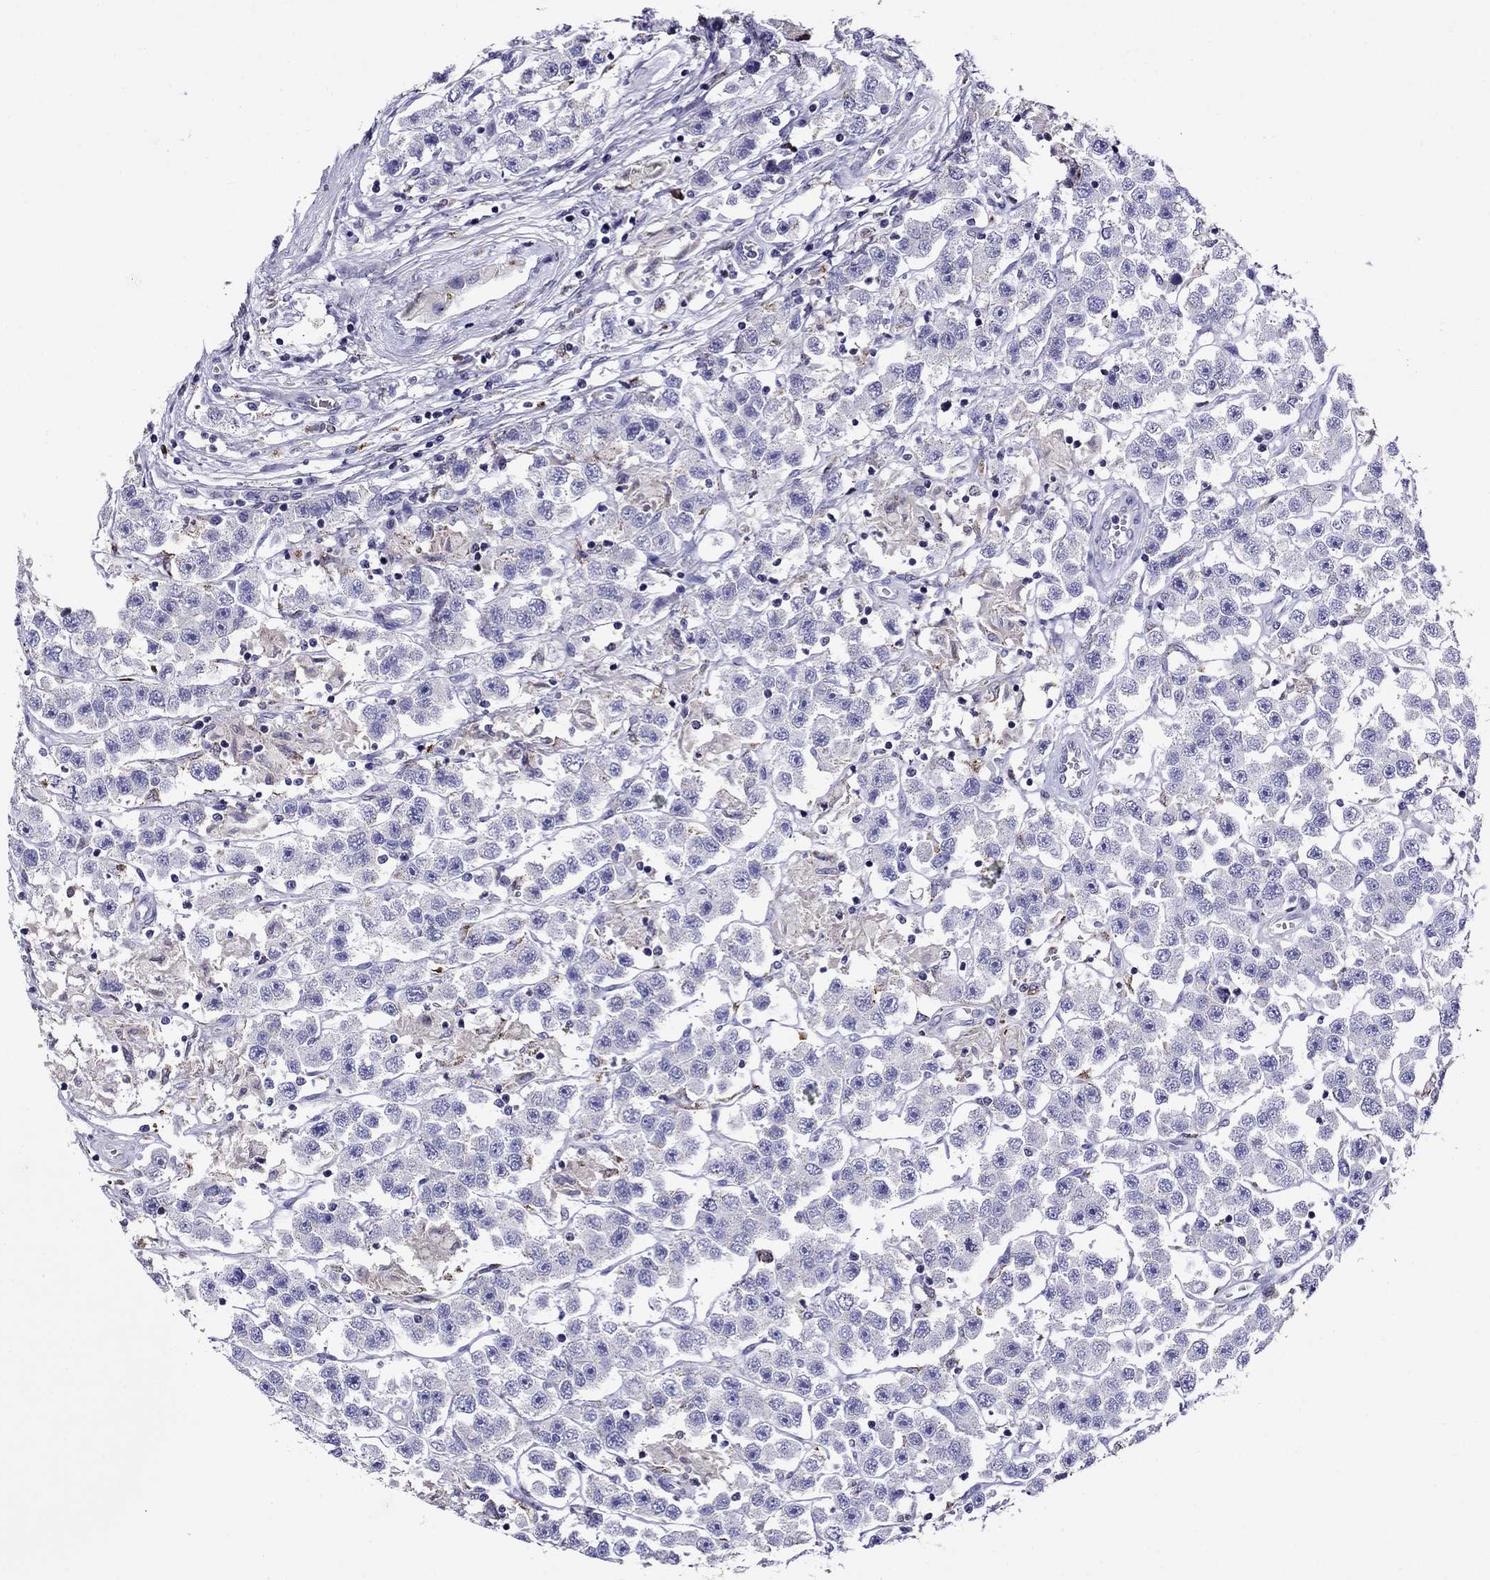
{"staining": {"intensity": "negative", "quantity": "none", "location": "none"}, "tissue": "testis cancer", "cell_type": "Tumor cells", "image_type": "cancer", "snomed": [{"axis": "morphology", "description": "Seminoma, NOS"}, {"axis": "topography", "description": "Testis"}], "caption": "High magnification brightfield microscopy of testis cancer stained with DAB (brown) and counterstained with hematoxylin (blue): tumor cells show no significant expression.", "gene": "SCG2", "patient": {"sex": "male", "age": 45}}